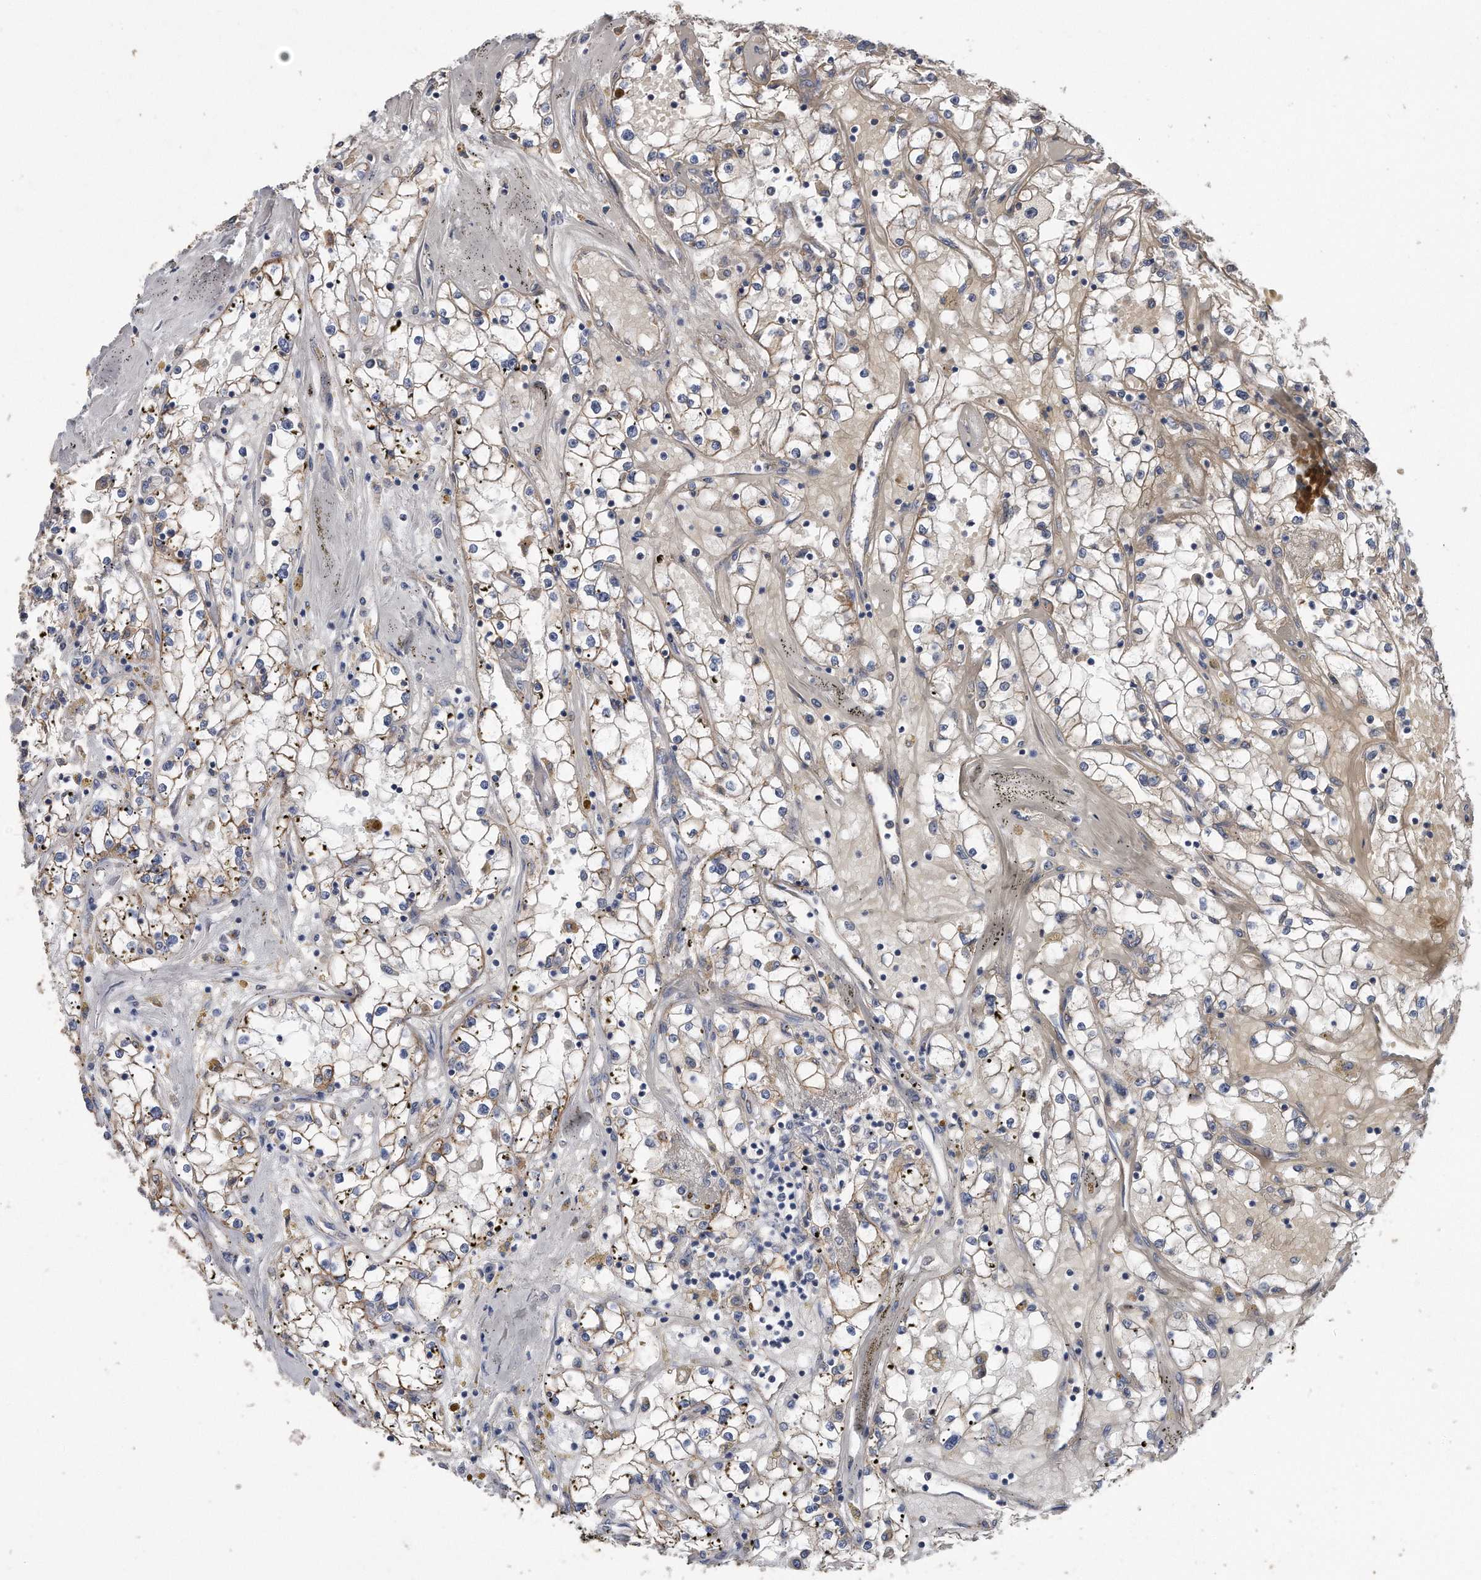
{"staining": {"intensity": "weak", "quantity": ">75%", "location": "cytoplasmic/membranous"}, "tissue": "renal cancer", "cell_type": "Tumor cells", "image_type": "cancer", "snomed": [{"axis": "morphology", "description": "Adenocarcinoma, NOS"}, {"axis": "topography", "description": "Kidney"}], "caption": "Immunohistochemistry staining of renal adenocarcinoma, which exhibits low levels of weak cytoplasmic/membranous expression in about >75% of tumor cells indicating weak cytoplasmic/membranous protein staining. The staining was performed using DAB (brown) for protein detection and nuclei were counterstained in hematoxylin (blue).", "gene": "CDCP1", "patient": {"sex": "male", "age": 56}}